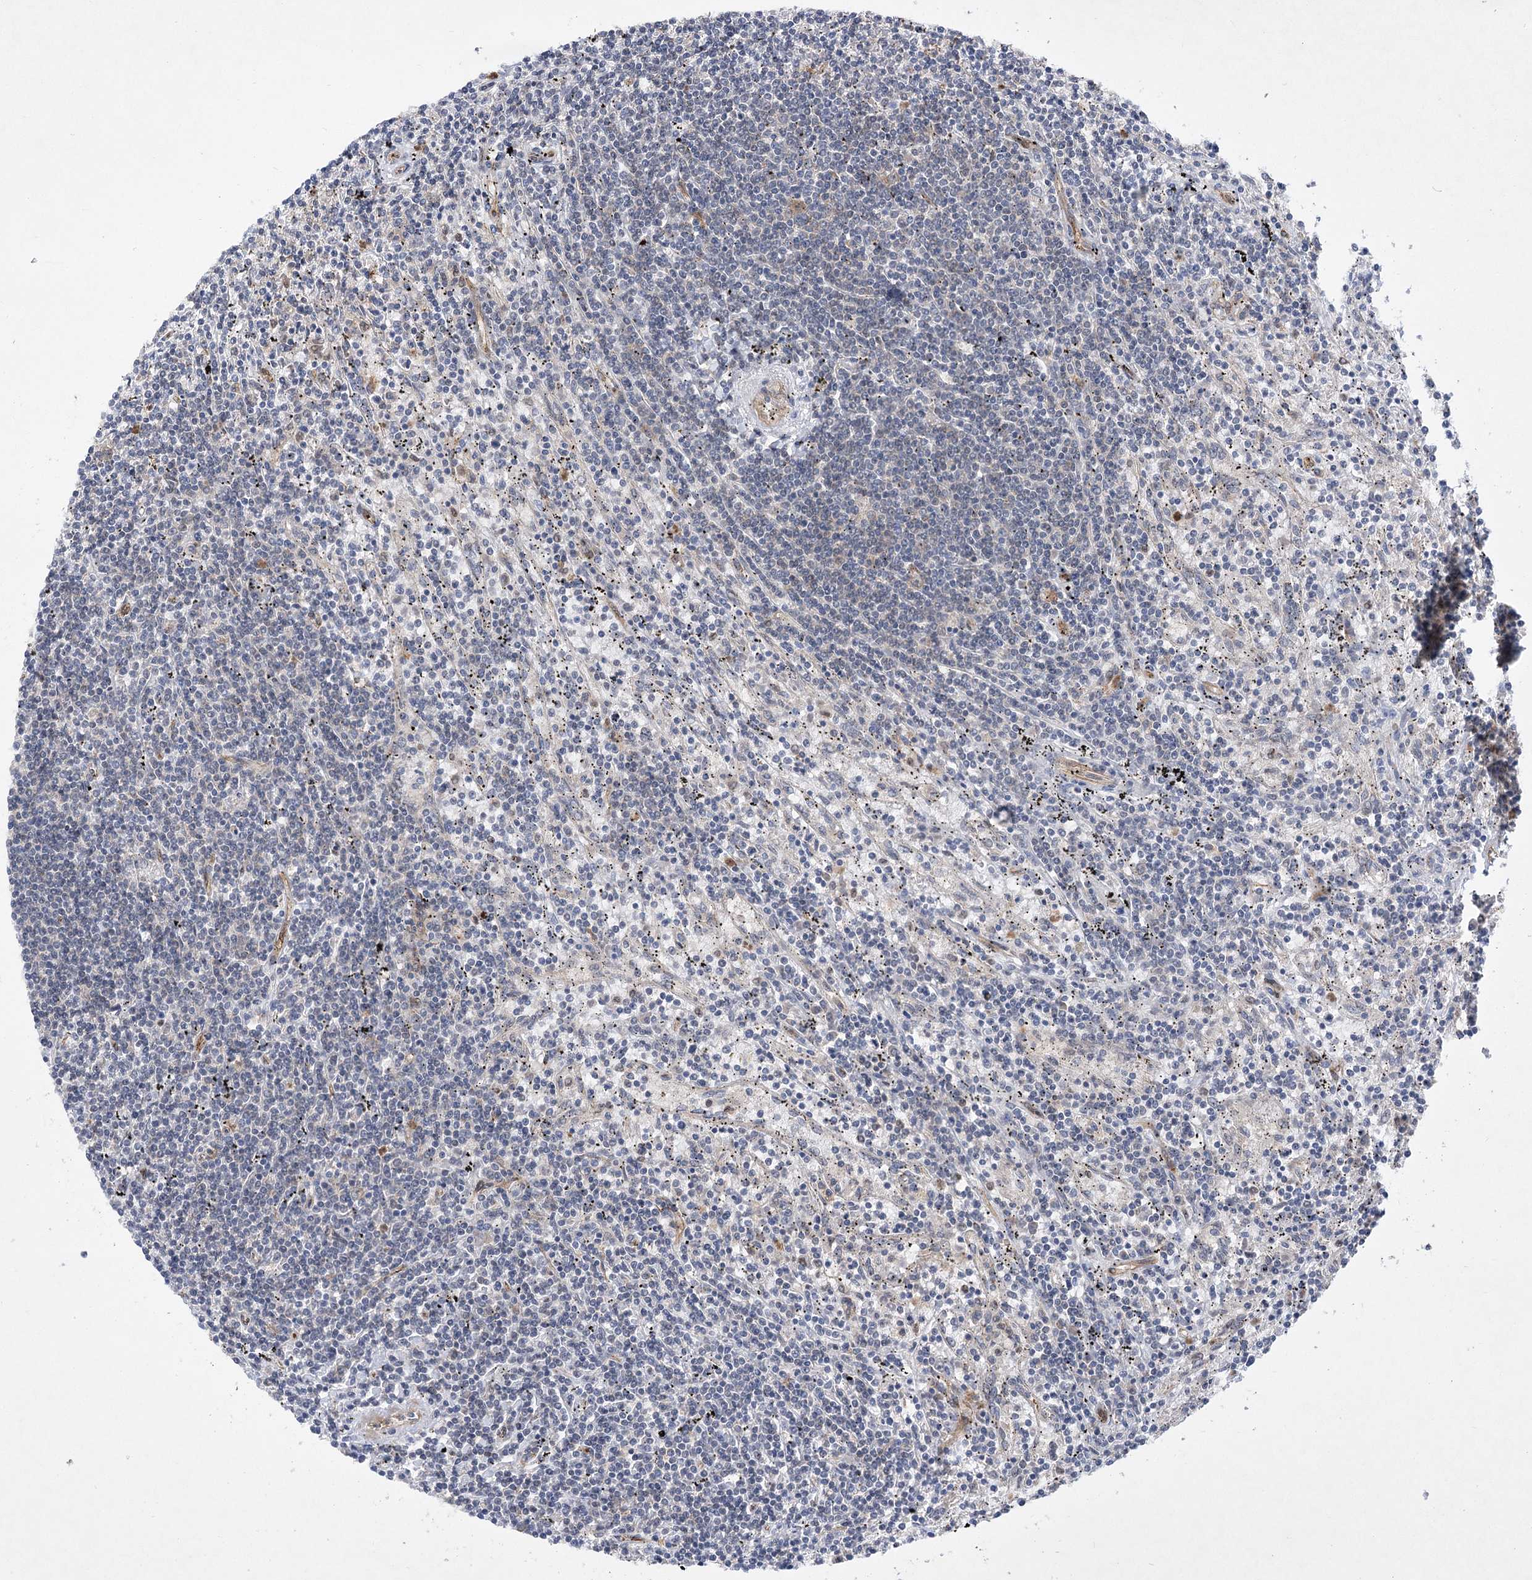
{"staining": {"intensity": "negative", "quantity": "none", "location": "none"}, "tissue": "lymphoma", "cell_type": "Tumor cells", "image_type": "cancer", "snomed": [{"axis": "morphology", "description": "Malignant lymphoma, non-Hodgkin's type, Low grade"}, {"axis": "topography", "description": "Spleen"}], "caption": "High power microscopy photomicrograph of an immunohistochemistry photomicrograph of low-grade malignant lymphoma, non-Hodgkin's type, revealing no significant staining in tumor cells.", "gene": "ARHGAP31", "patient": {"sex": "male", "age": 76}}